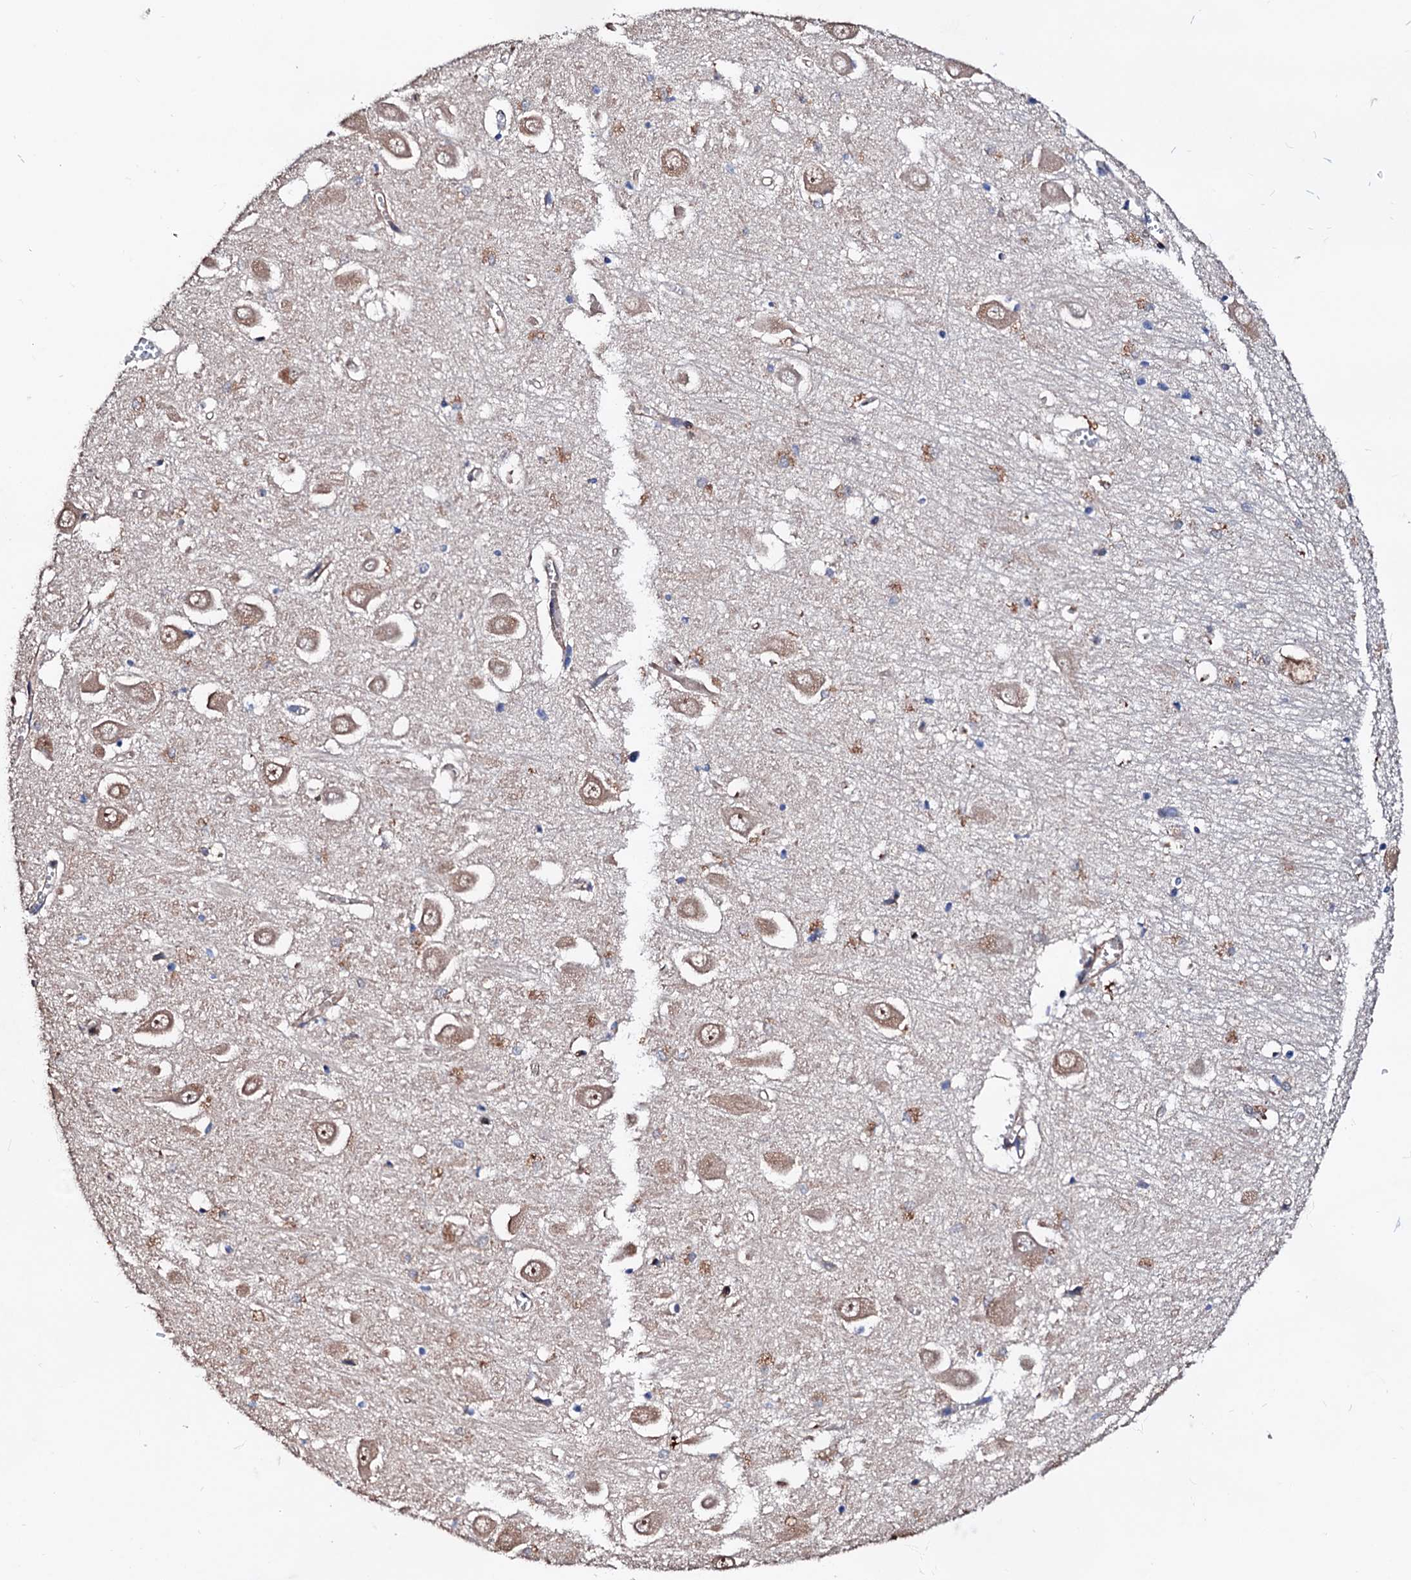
{"staining": {"intensity": "negative", "quantity": "none", "location": "none"}, "tissue": "hippocampus", "cell_type": "Glial cells", "image_type": "normal", "snomed": [{"axis": "morphology", "description": "Normal tissue, NOS"}, {"axis": "topography", "description": "Hippocampus"}], "caption": "Glial cells show no significant positivity in benign hippocampus. (DAB (3,3'-diaminobenzidine) immunohistochemistry (IHC) with hematoxylin counter stain).", "gene": "TBCEL", "patient": {"sex": "male", "age": 70}}